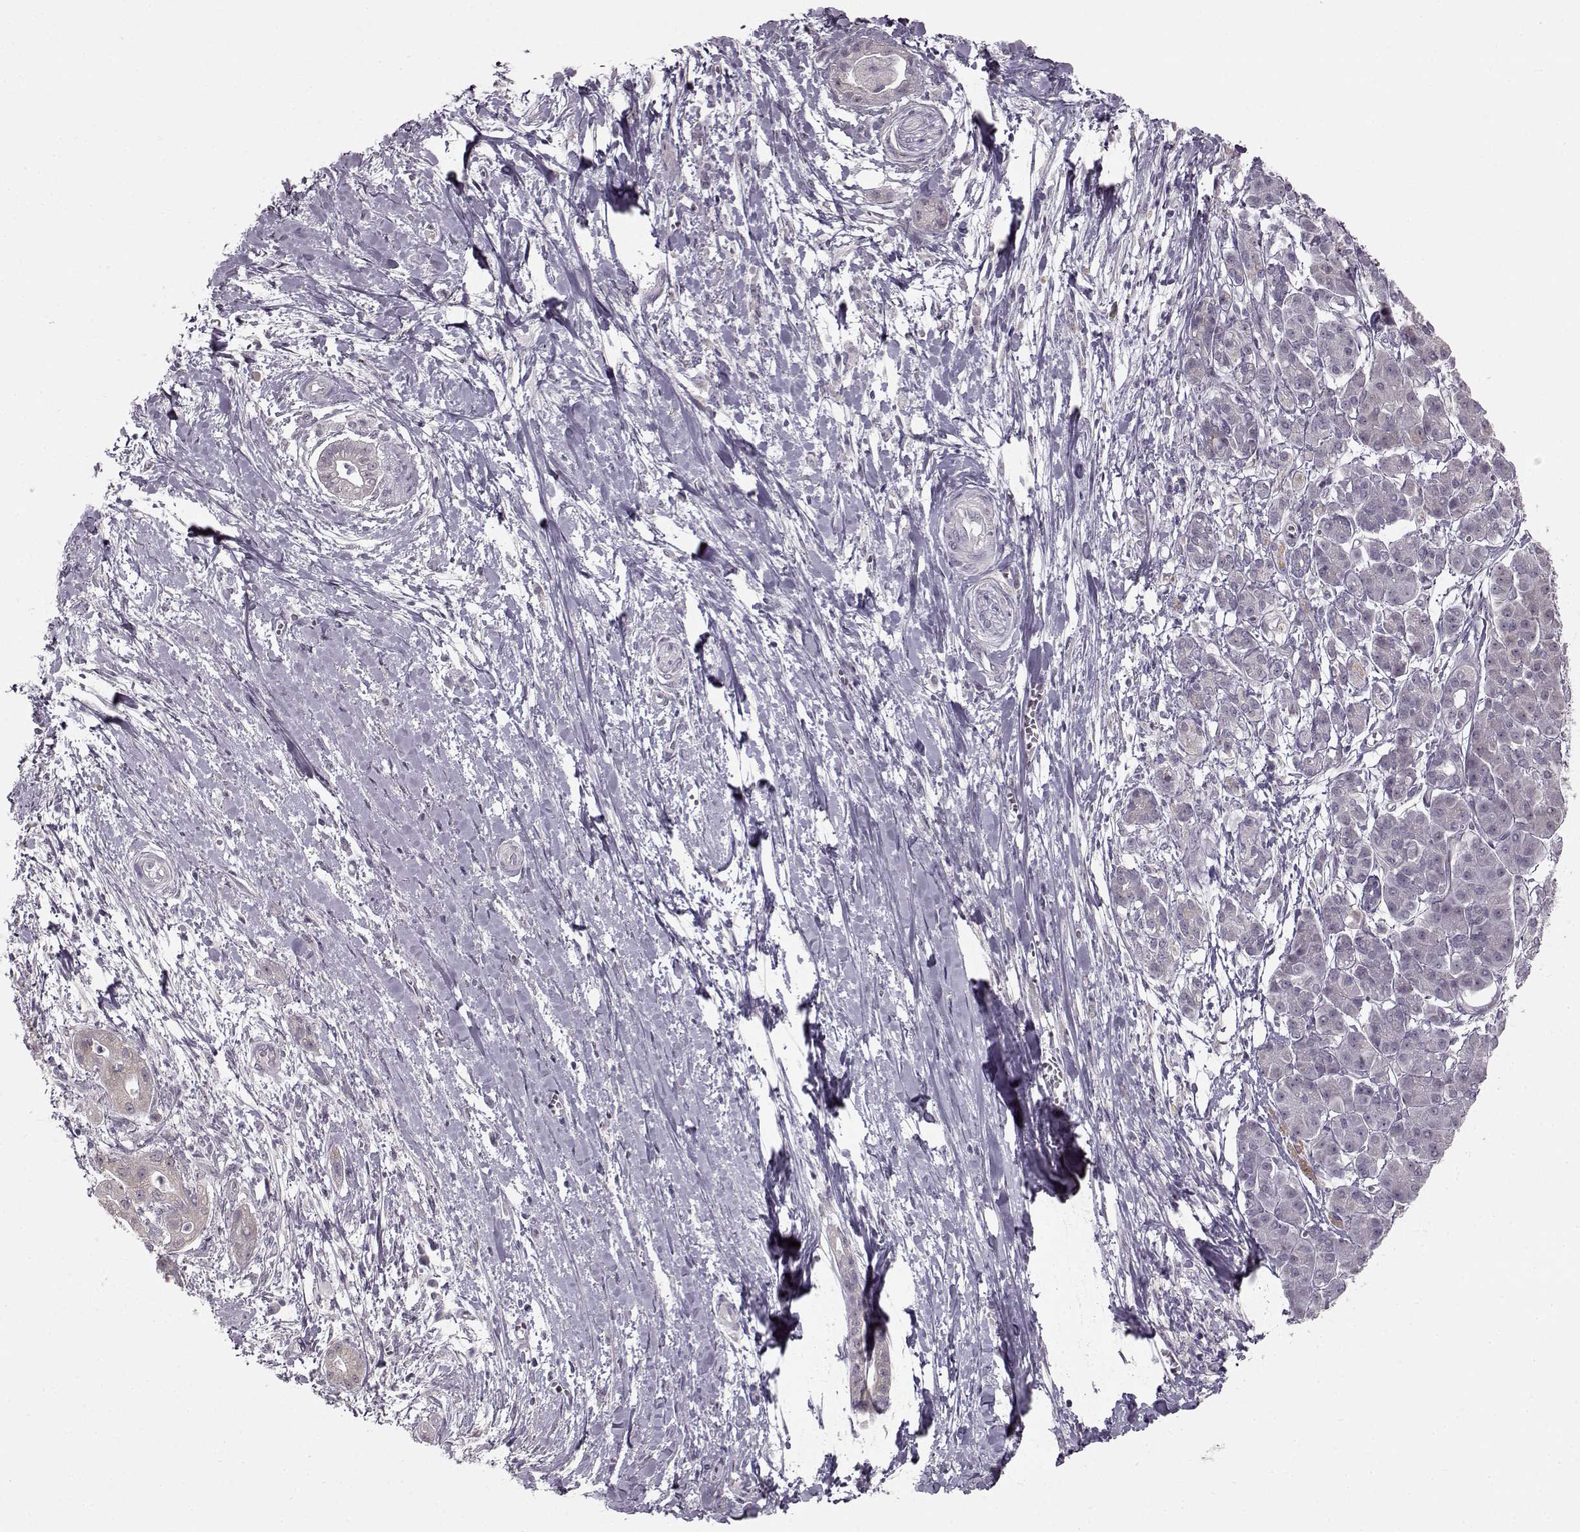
{"staining": {"intensity": "weak", "quantity": "<25%", "location": "cytoplasmic/membranous"}, "tissue": "pancreatic cancer", "cell_type": "Tumor cells", "image_type": "cancer", "snomed": [{"axis": "morphology", "description": "Normal tissue, NOS"}, {"axis": "morphology", "description": "Adenocarcinoma, NOS"}, {"axis": "topography", "description": "Lymph node"}, {"axis": "topography", "description": "Pancreas"}], "caption": "DAB (3,3'-diaminobenzidine) immunohistochemical staining of human pancreatic adenocarcinoma demonstrates no significant expression in tumor cells.", "gene": "MAP6D1", "patient": {"sex": "female", "age": 58}}